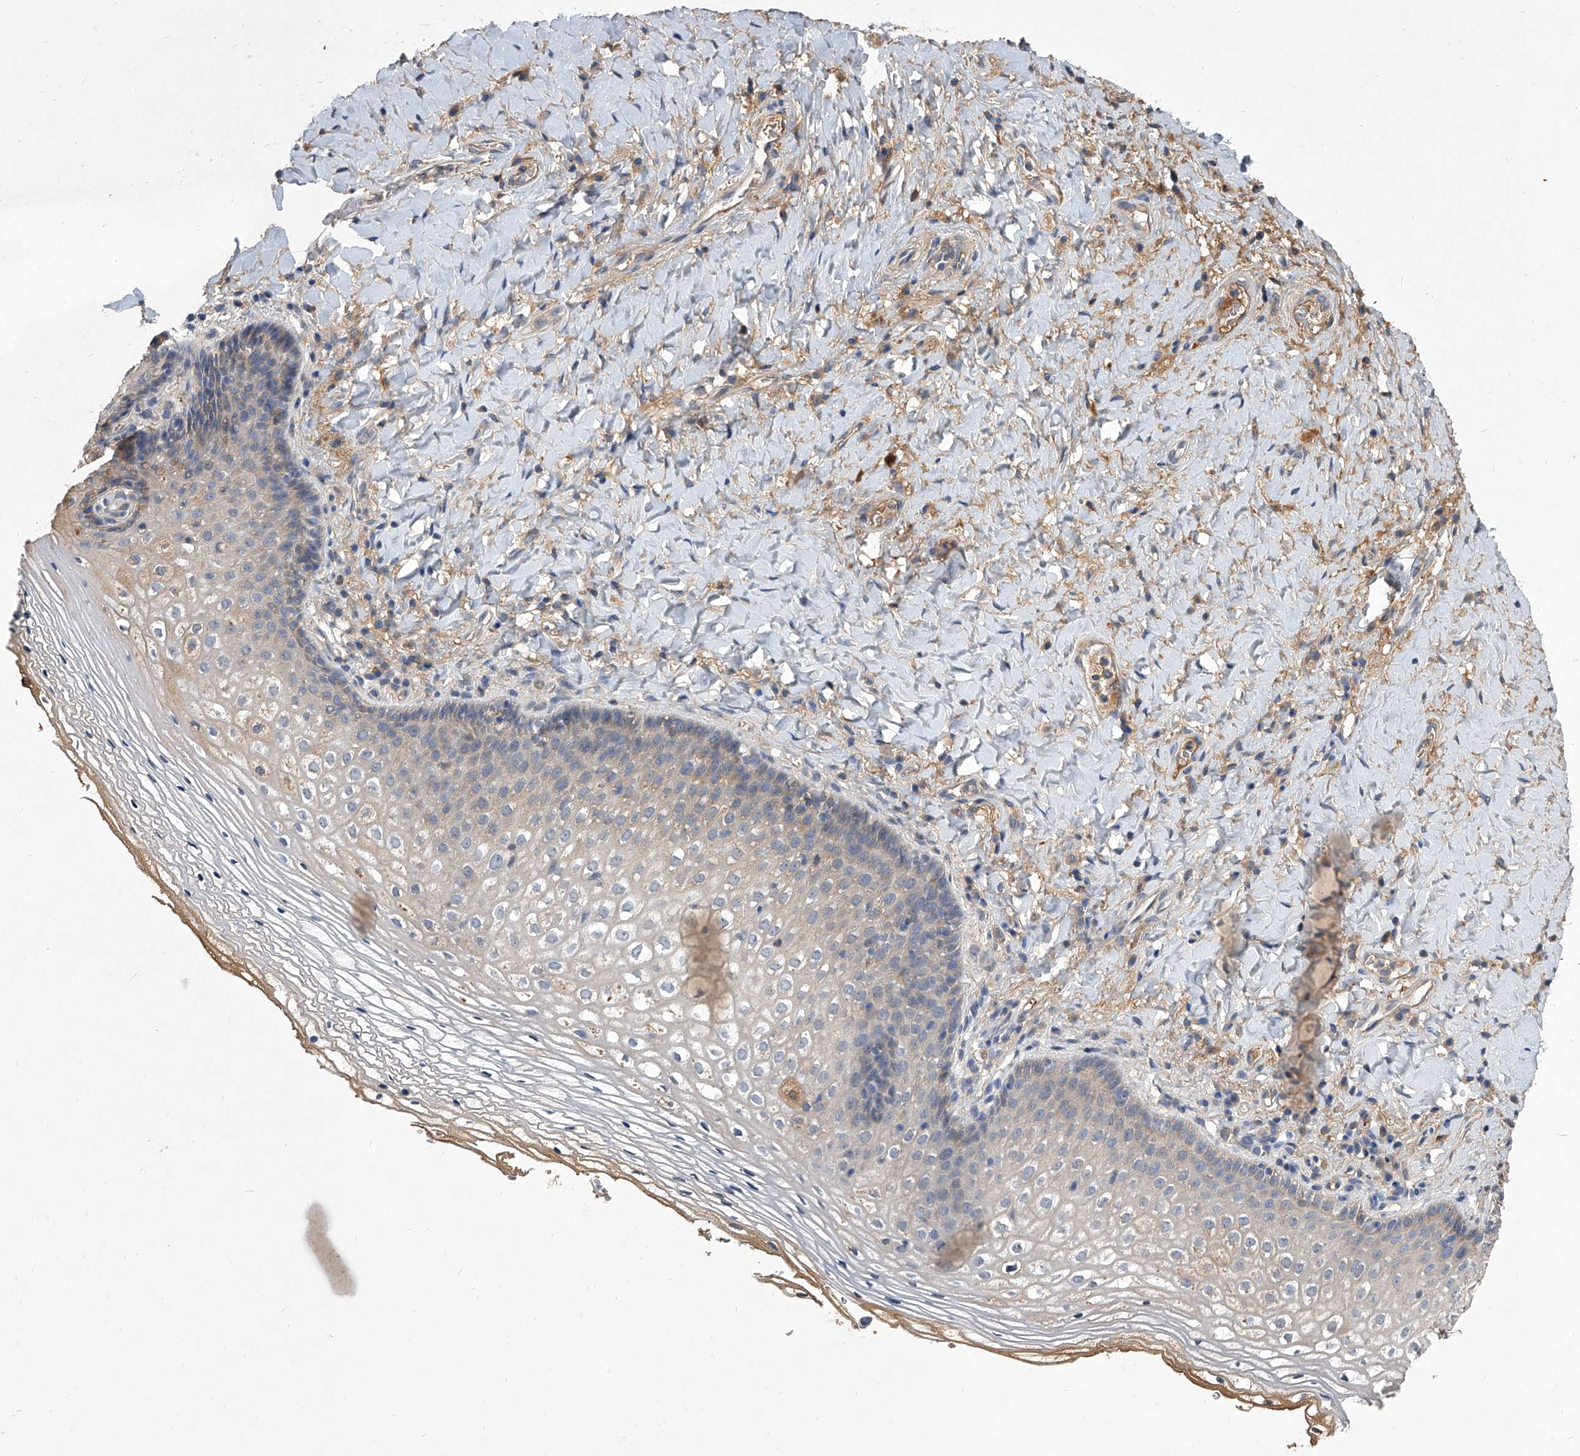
{"staining": {"intensity": "weak", "quantity": "<25%", "location": "cytoplasmic/membranous"}, "tissue": "vagina", "cell_type": "Squamous epithelial cells", "image_type": "normal", "snomed": [{"axis": "morphology", "description": "Normal tissue, NOS"}, {"axis": "topography", "description": "Vagina"}], "caption": "A photomicrograph of vagina stained for a protein displays no brown staining in squamous epithelial cells.", "gene": "C5", "patient": {"sex": "female", "age": 60}}